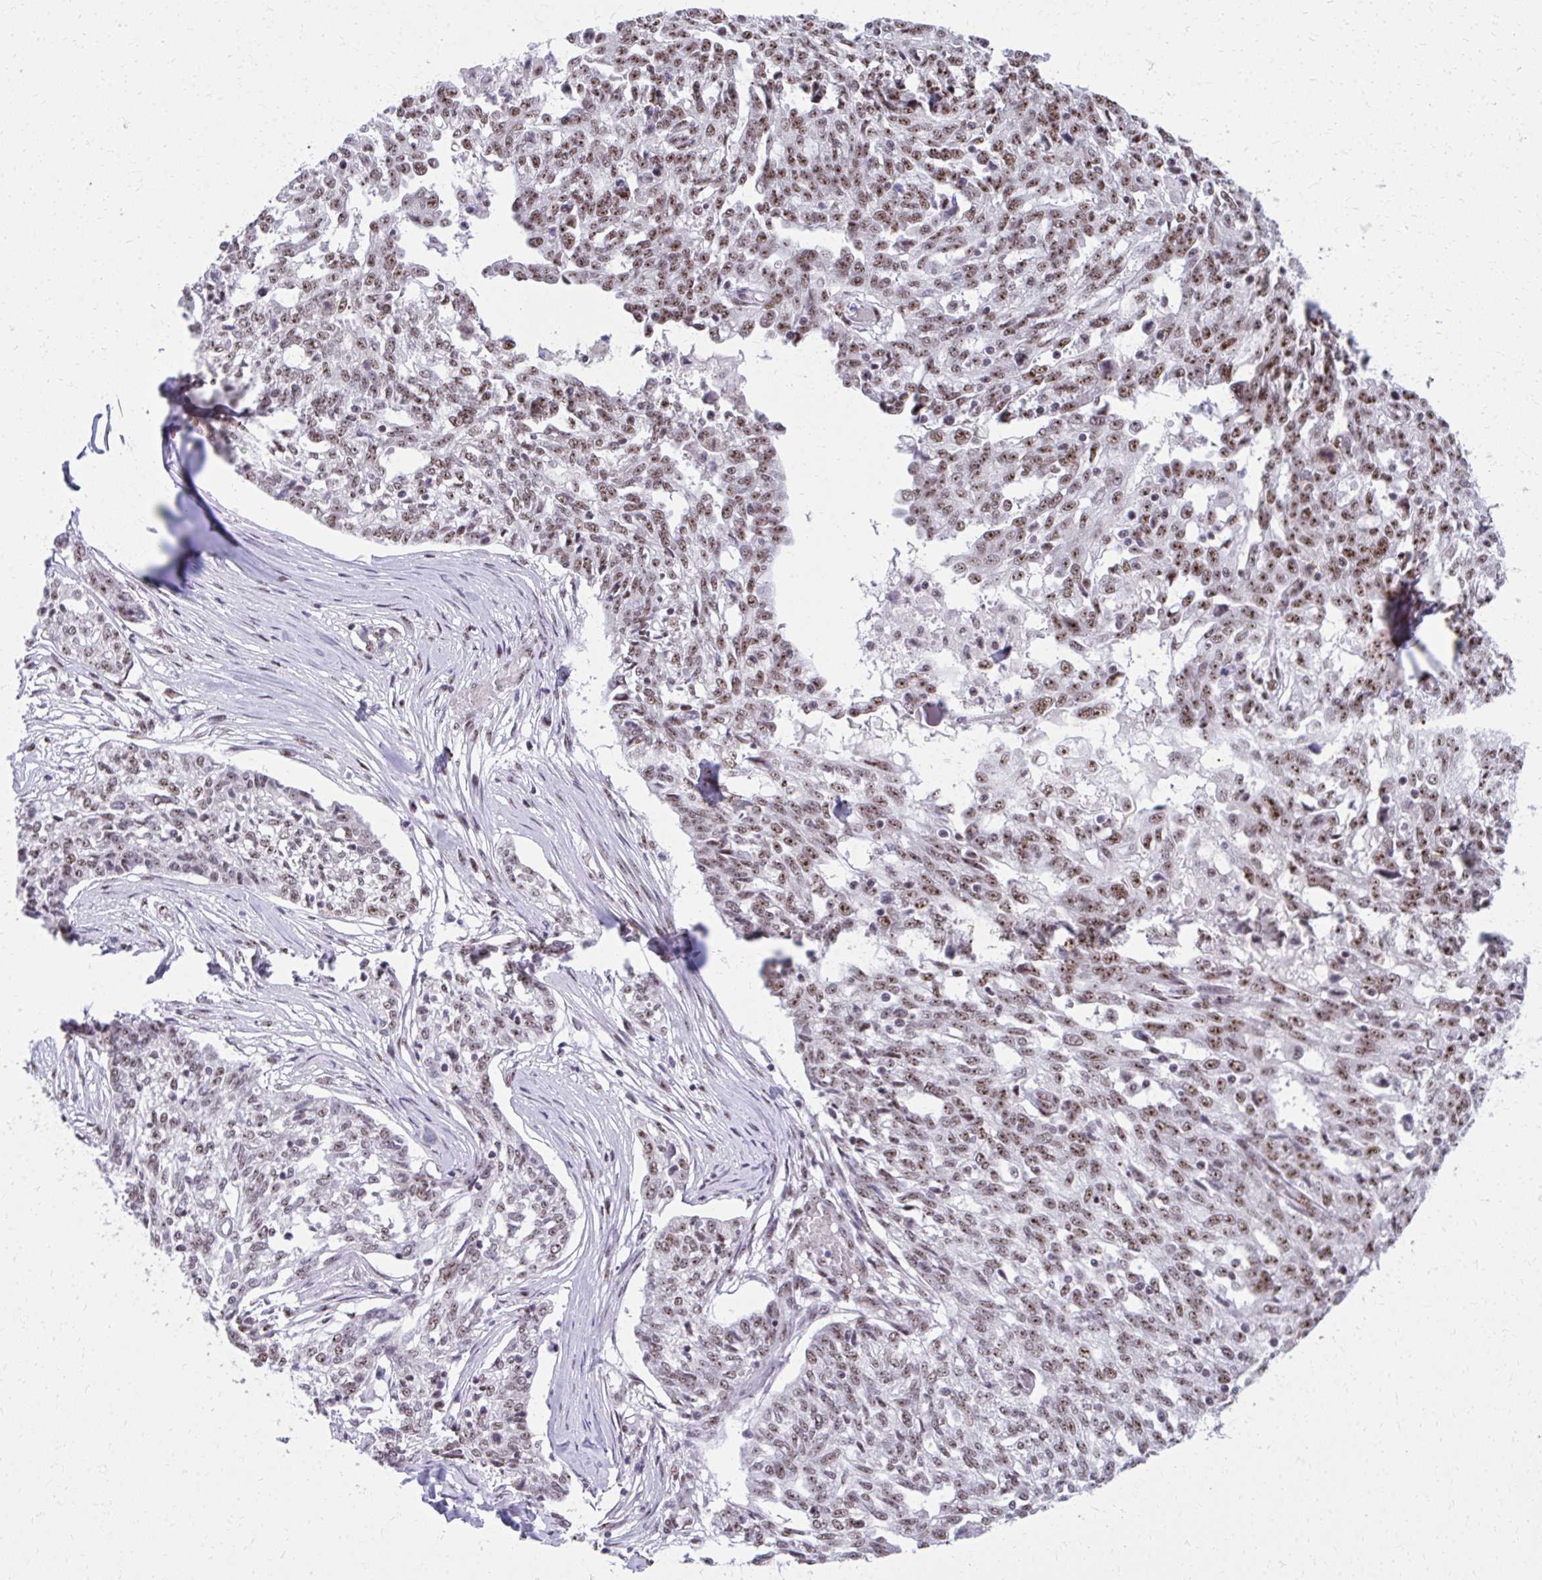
{"staining": {"intensity": "moderate", "quantity": ">75%", "location": "nuclear"}, "tissue": "ovarian cancer", "cell_type": "Tumor cells", "image_type": "cancer", "snomed": [{"axis": "morphology", "description": "Cystadenocarcinoma, serous, NOS"}, {"axis": "topography", "description": "Ovary"}], "caption": "Moderate nuclear expression for a protein is present in about >75% of tumor cells of ovarian serous cystadenocarcinoma using immunohistochemistry.", "gene": "PELP1", "patient": {"sex": "female", "age": 67}}